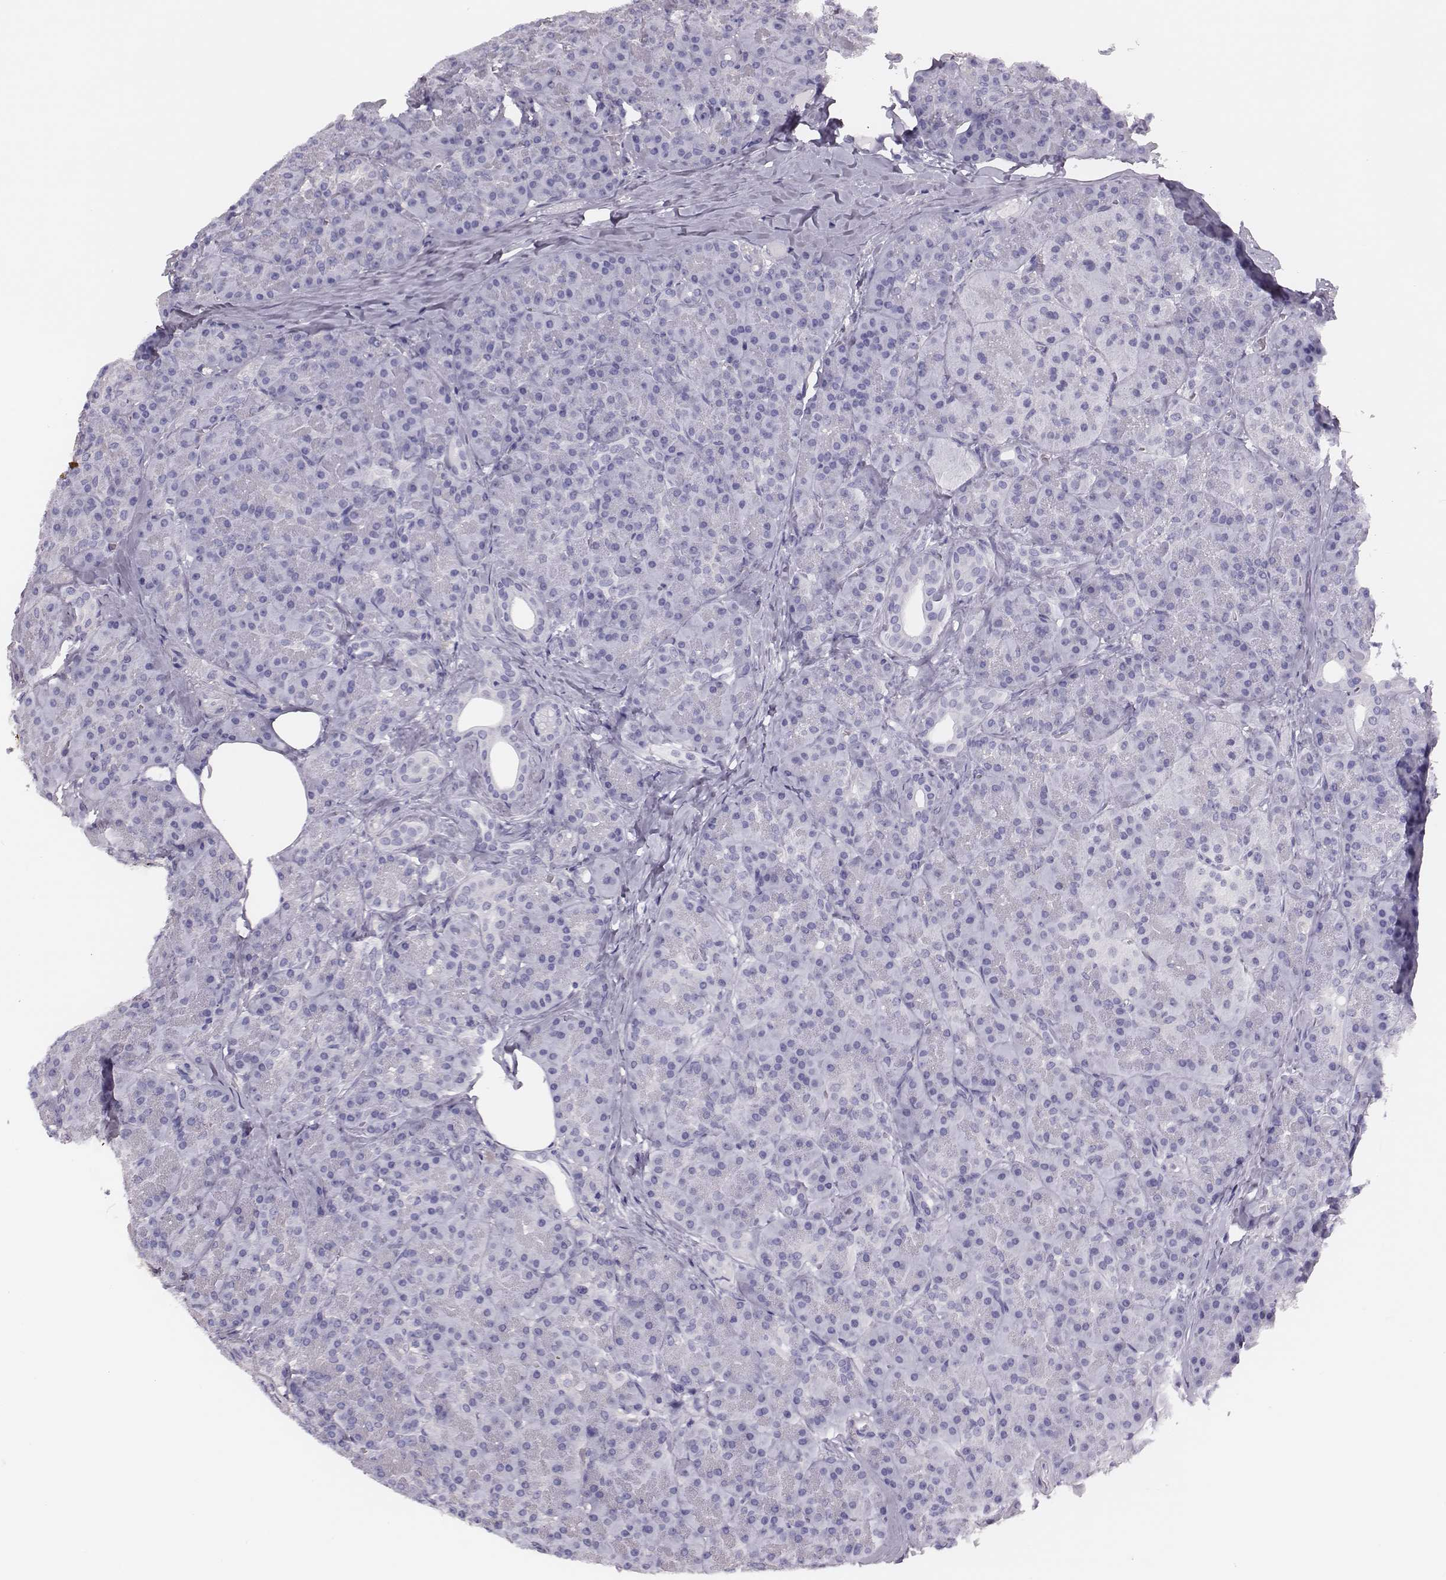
{"staining": {"intensity": "negative", "quantity": "none", "location": "none"}, "tissue": "pancreas", "cell_type": "Exocrine glandular cells", "image_type": "normal", "snomed": [{"axis": "morphology", "description": "Normal tissue, NOS"}, {"axis": "topography", "description": "Pancreas"}], "caption": "Photomicrograph shows no significant protein expression in exocrine glandular cells of unremarkable pancreas.", "gene": "H1", "patient": {"sex": "male", "age": 57}}